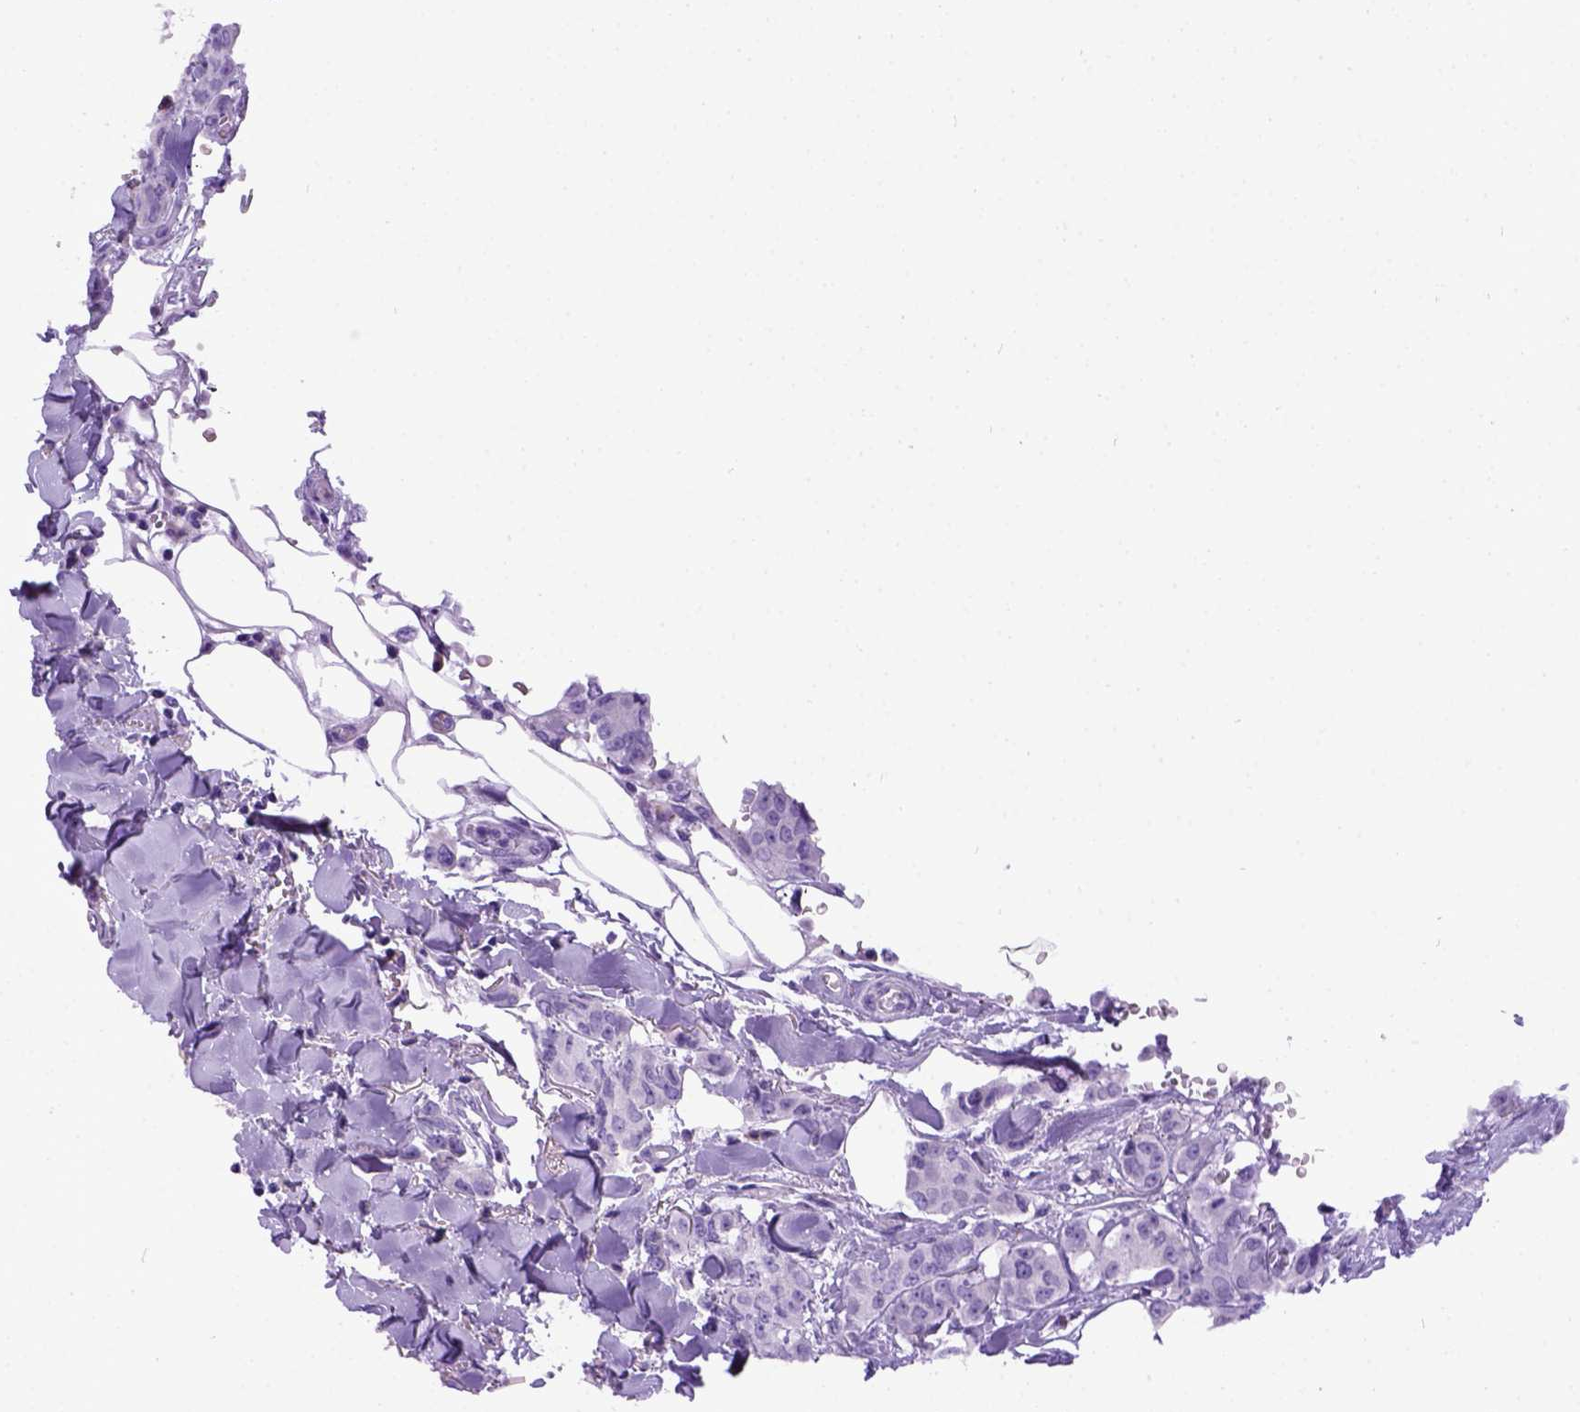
{"staining": {"intensity": "negative", "quantity": "none", "location": "none"}, "tissue": "breast cancer", "cell_type": "Tumor cells", "image_type": "cancer", "snomed": [{"axis": "morphology", "description": "Duct carcinoma"}, {"axis": "topography", "description": "Breast"}], "caption": "A high-resolution image shows IHC staining of infiltrating ductal carcinoma (breast), which shows no significant expression in tumor cells. (DAB IHC visualized using brightfield microscopy, high magnification).", "gene": "IGF2", "patient": {"sex": "female", "age": 94}}